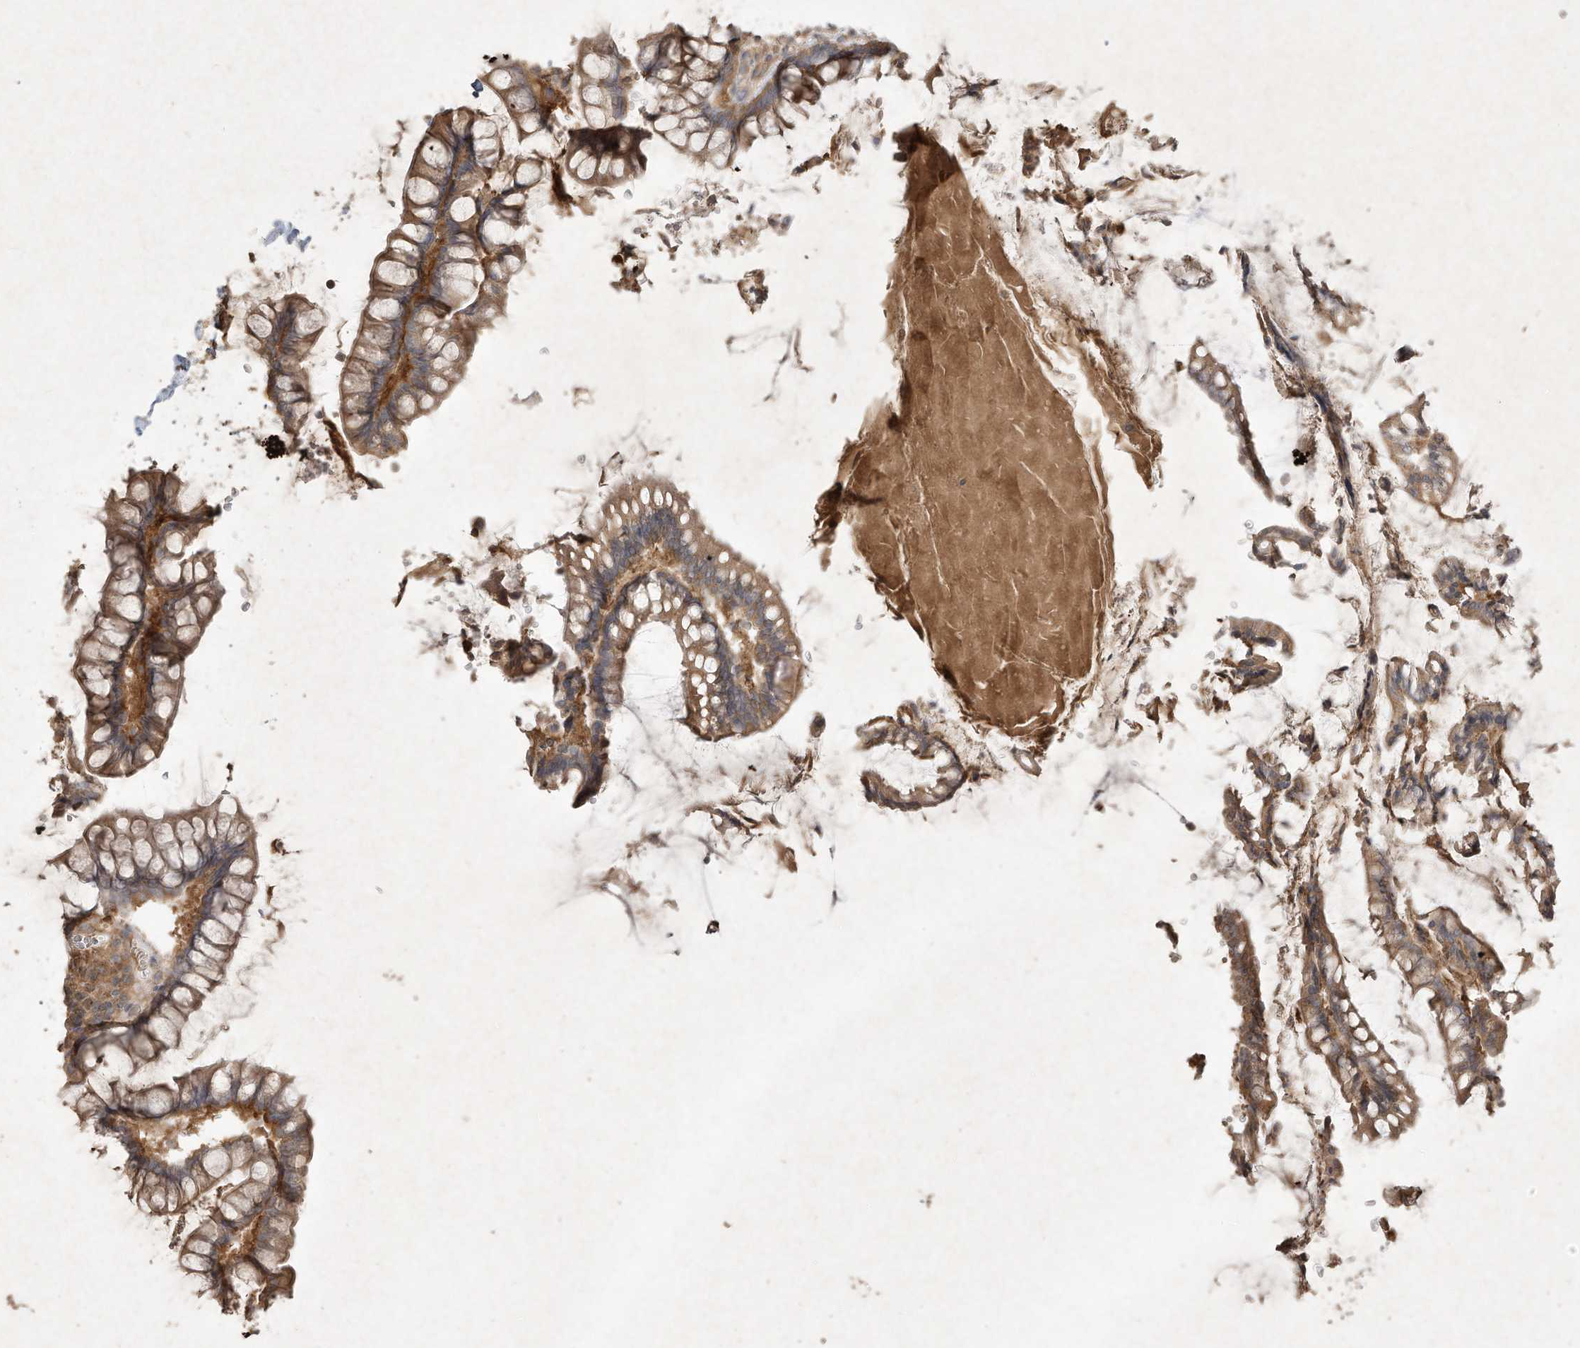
{"staining": {"intensity": "moderate", "quantity": ">75%", "location": "cytoplasmic/membranous"}, "tissue": "colon", "cell_type": "Endothelial cells", "image_type": "normal", "snomed": [{"axis": "morphology", "description": "Normal tissue, NOS"}, {"axis": "topography", "description": "Colon"}], "caption": "A photomicrograph showing moderate cytoplasmic/membranous staining in about >75% of endothelial cells in unremarkable colon, as visualized by brown immunohistochemical staining.", "gene": "DYNC1I2", "patient": {"sex": "female", "age": 79}}